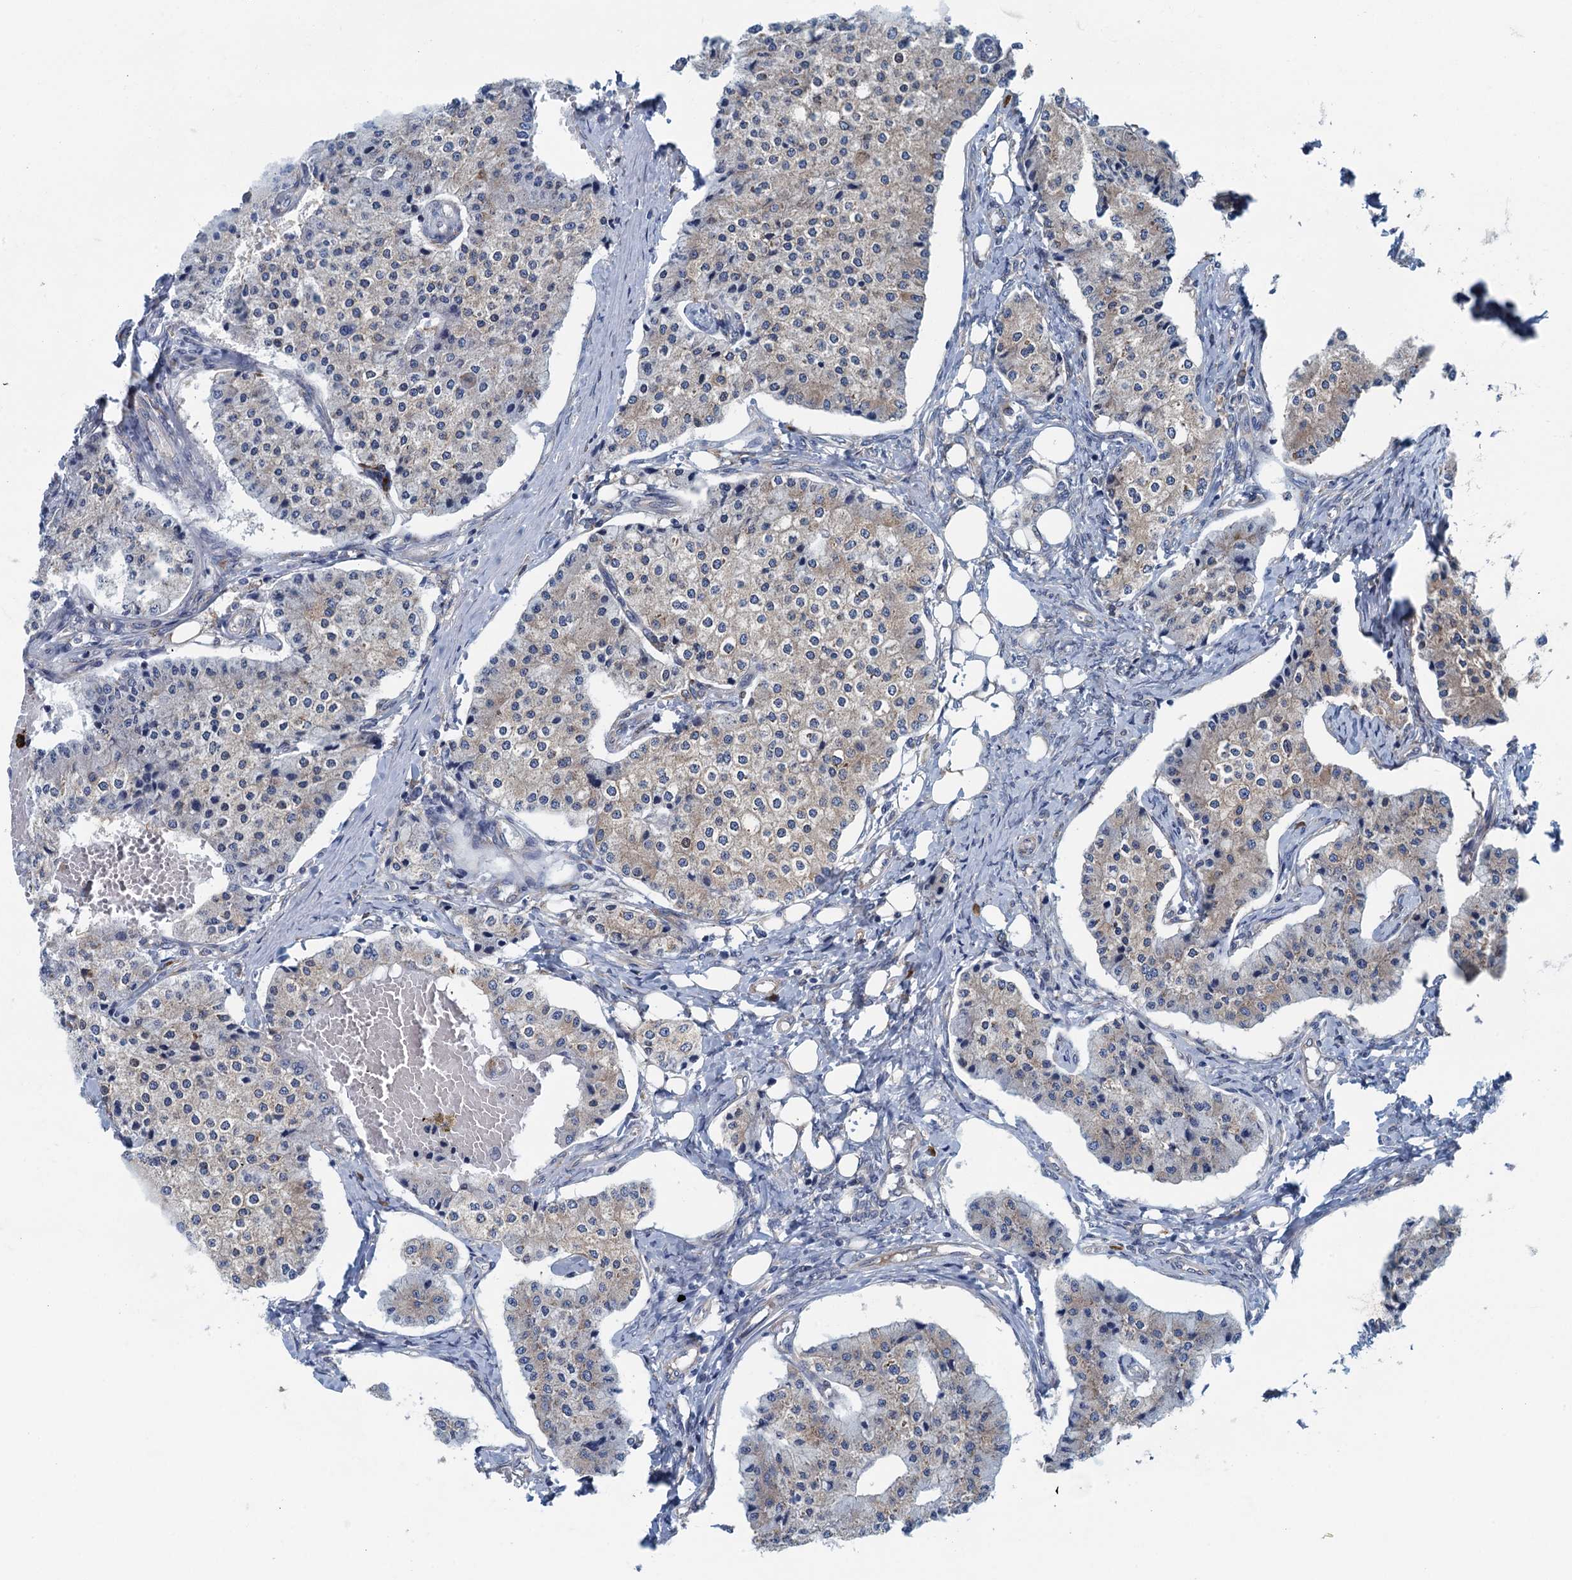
{"staining": {"intensity": "weak", "quantity": "25%-75%", "location": "cytoplasmic/membranous"}, "tissue": "carcinoid", "cell_type": "Tumor cells", "image_type": "cancer", "snomed": [{"axis": "morphology", "description": "Carcinoid, malignant, NOS"}, {"axis": "topography", "description": "Colon"}], "caption": "Immunohistochemical staining of malignant carcinoid demonstrates low levels of weak cytoplasmic/membranous expression in about 25%-75% of tumor cells. The staining was performed using DAB, with brown indicating positive protein expression. Nuclei are stained blue with hematoxylin.", "gene": "MYDGF", "patient": {"sex": "female", "age": 52}}